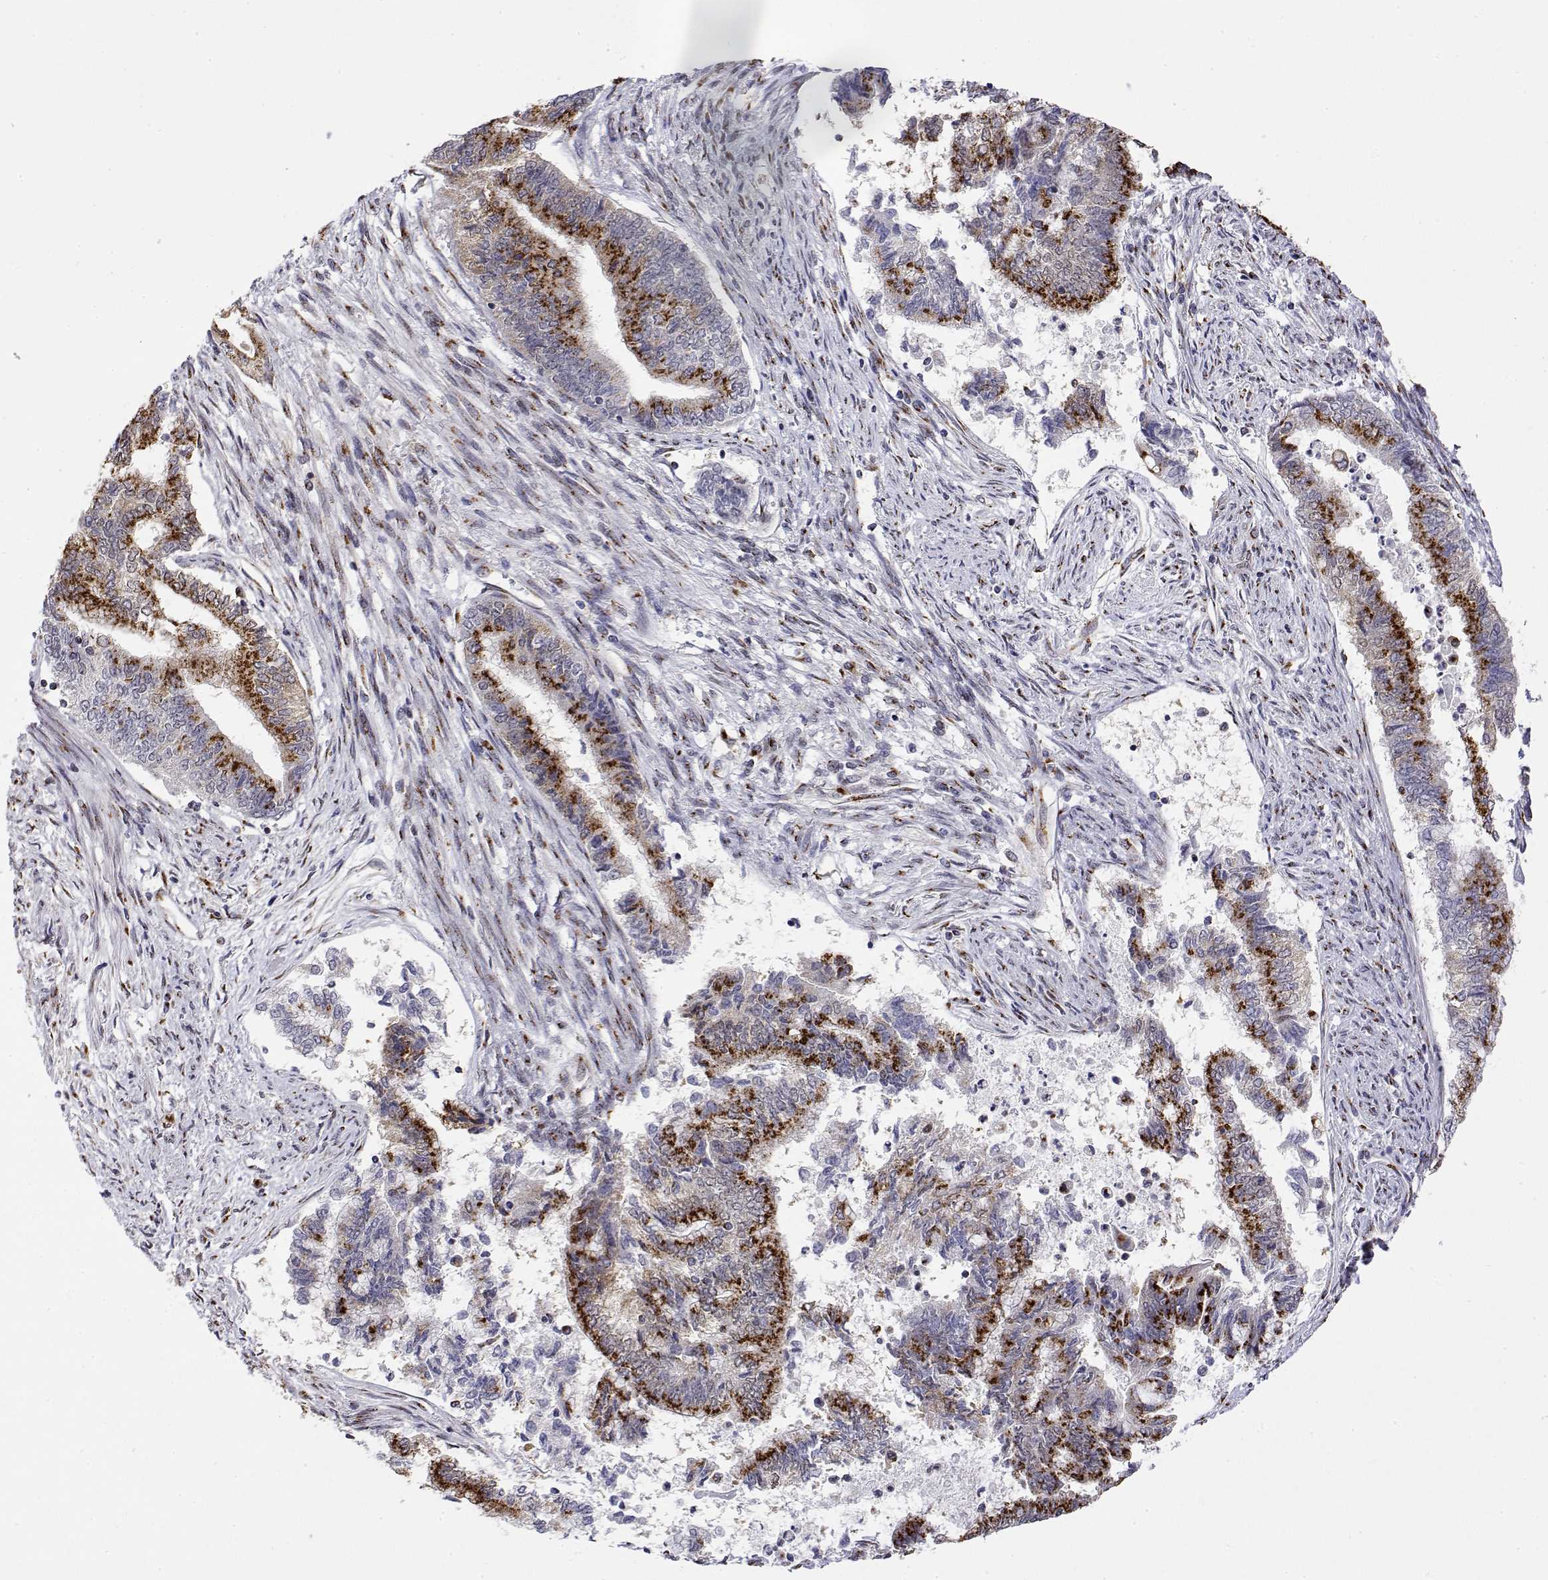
{"staining": {"intensity": "strong", "quantity": "25%-75%", "location": "cytoplasmic/membranous"}, "tissue": "endometrial cancer", "cell_type": "Tumor cells", "image_type": "cancer", "snomed": [{"axis": "morphology", "description": "Adenocarcinoma, NOS"}, {"axis": "topography", "description": "Endometrium"}], "caption": "Protein positivity by immunohistochemistry reveals strong cytoplasmic/membranous staining in about 25%-75% of tumor cells in endometrial cancer.", "gene": "YIPF3", "patient": {"sex": "female", "age": 65}}